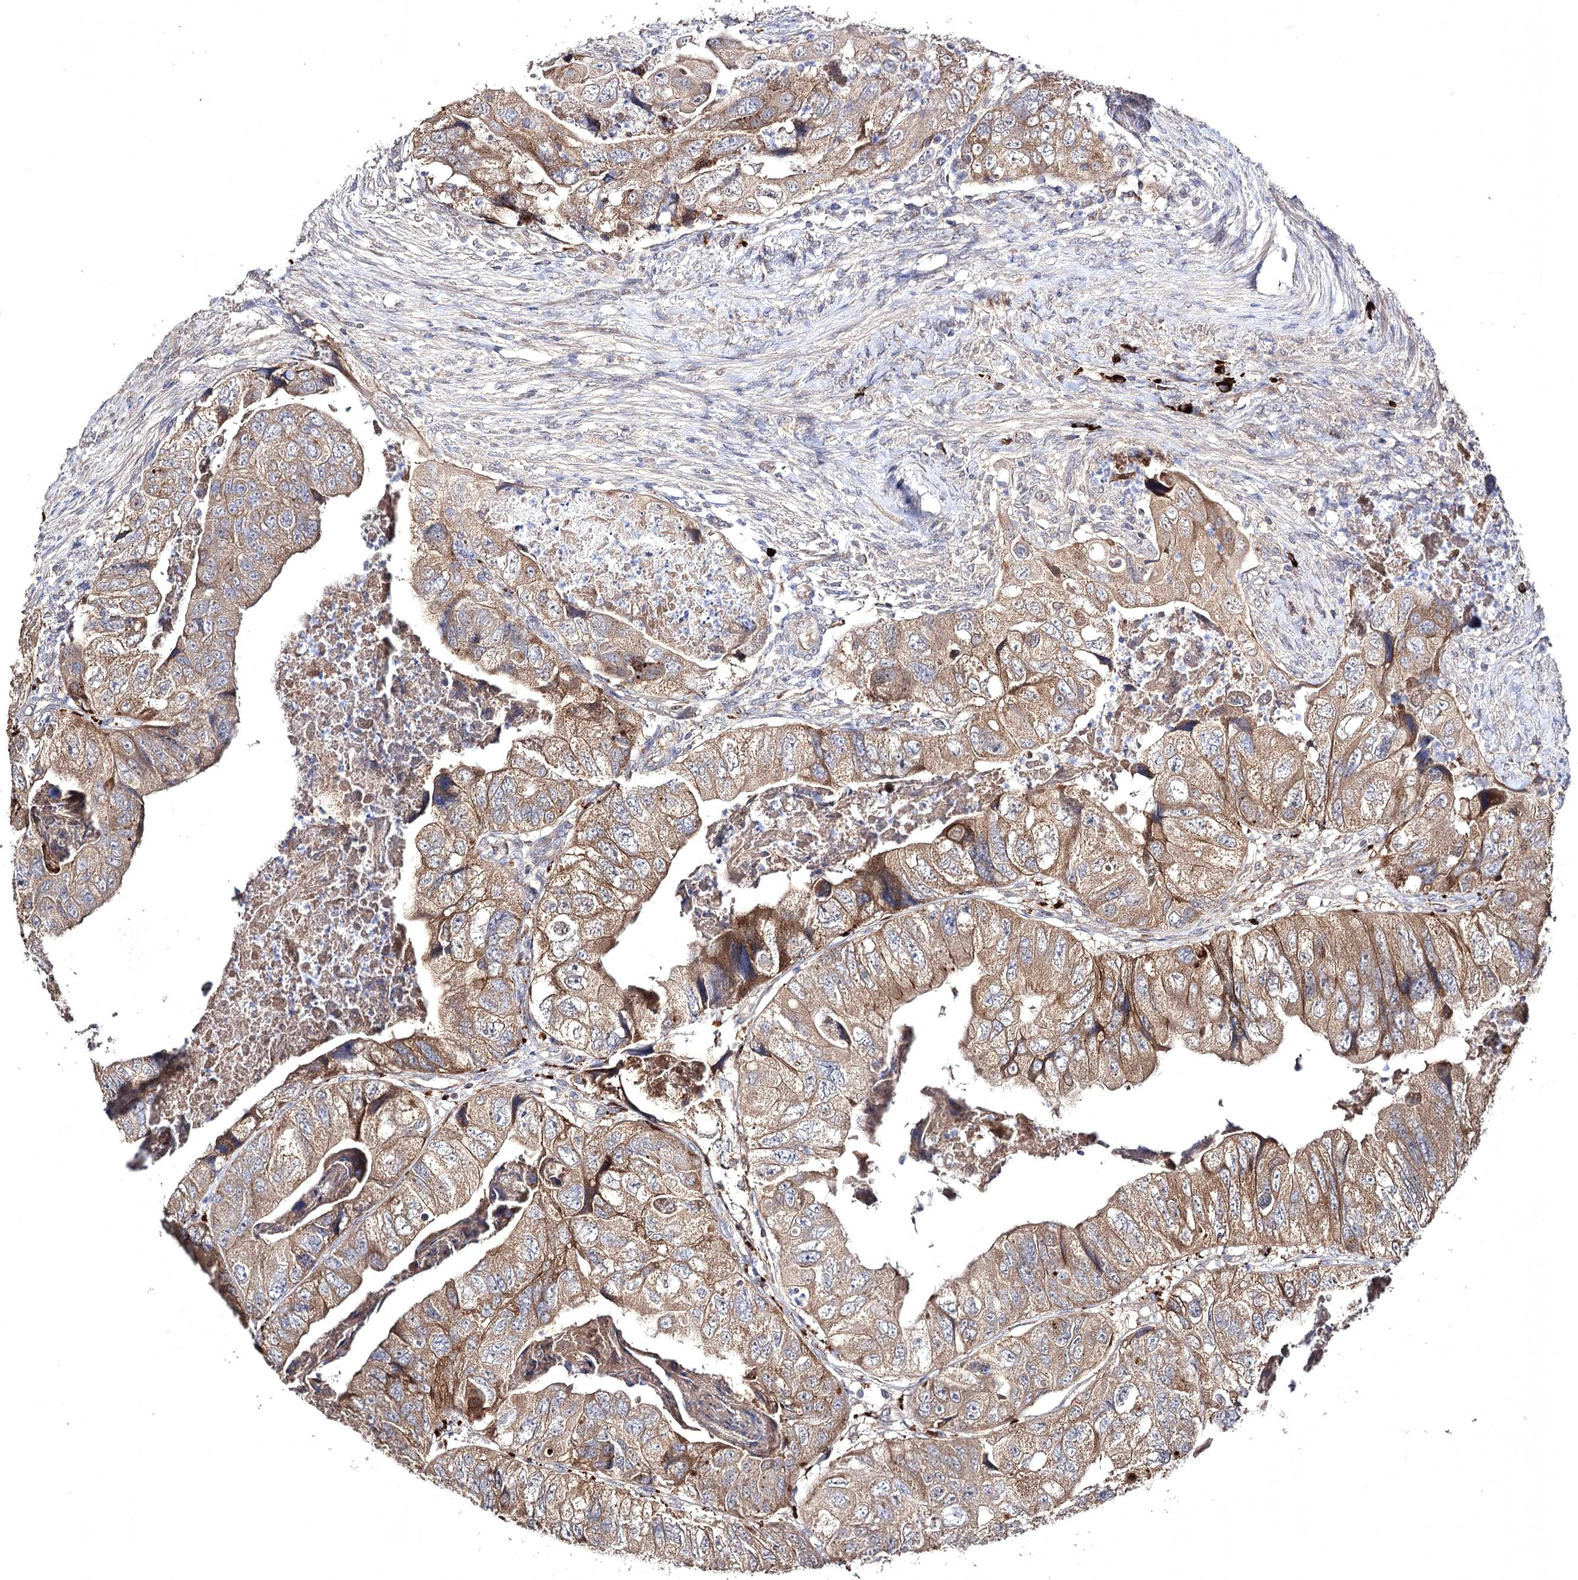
{"staining": {"intensity": "moderate", "quantity": ">75%", "location": "cytoplasmic/membranous"}, "tissue": "colorectal cancer", "cell_type": "Tumor cells", "image_type": "cancer", "snomed": [{"axis": "morphology", "description": "Adenocarcinoma, NOS"}, {"axis": "topography", "description": "Rectum"}], "caption": "The photomicrograph demonstrates a brown stain indicating the presence of a protein in the cytoplasmic/membranous of tumor cells in colorectal adenocarcinoma. (Brightfield microscopy of DAB IHC at high magnification).", "gene": "SEMA4G", "patient": {"sex": "male", "age": 63}}